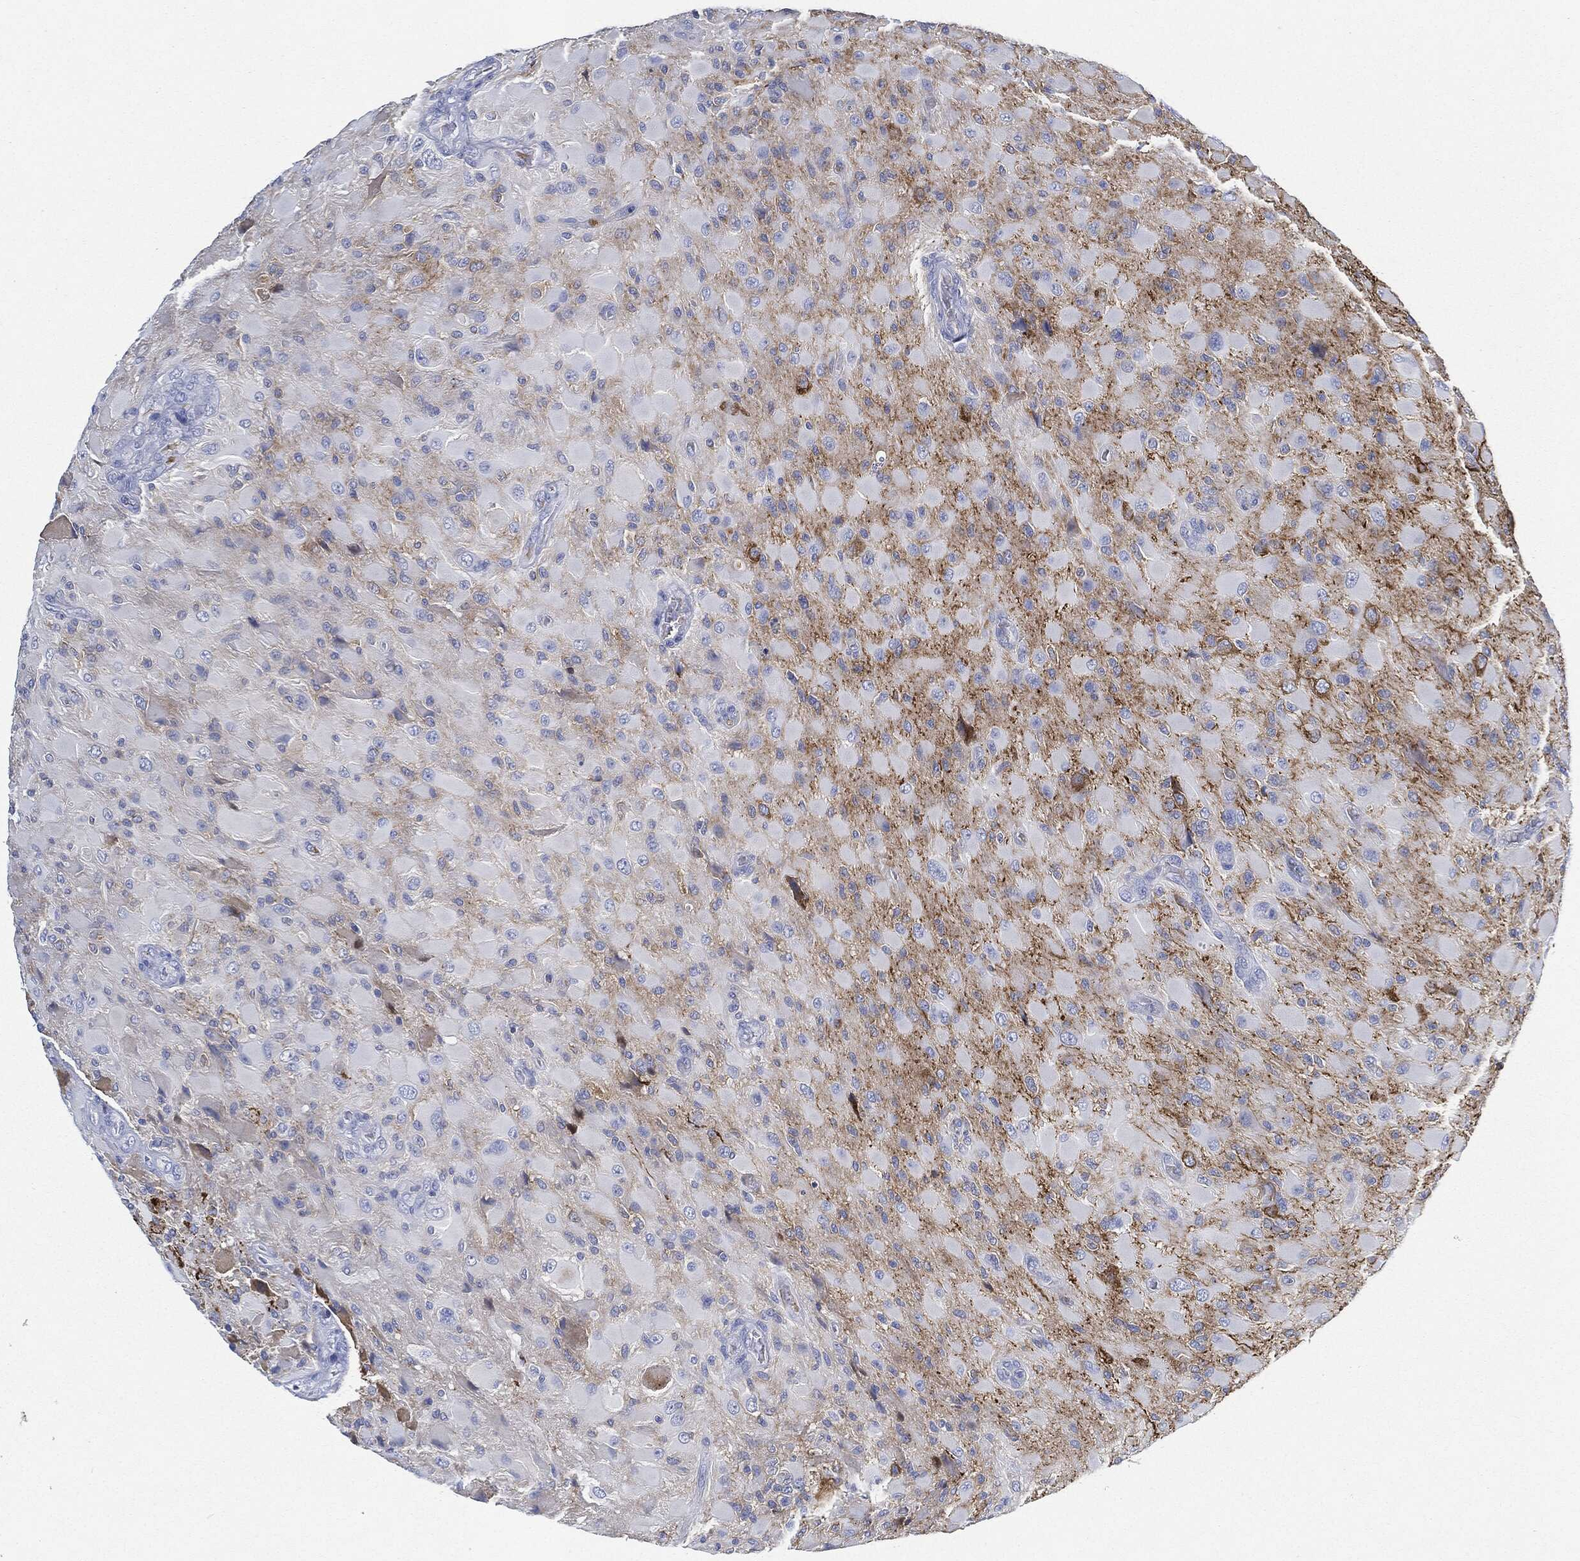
{"staining": {"intensity": "negative", "quantity": "none", "location": "none"}, "tissue": "glioma", "cell_type": "Tumor cells", "image_type": "cancer", "snomed": [{"axis": "morphology", "description": "Glioma, malignant, High grade"}, {"axis": "topography", "description": "Cerebral cortex"}], "caption": "Human glioma stained for a protein using immunohistochemistry exhibits no staining in tumor cells.", "gene": "IGLV6-57", "patient": {"sex": "male", "age": 35}}